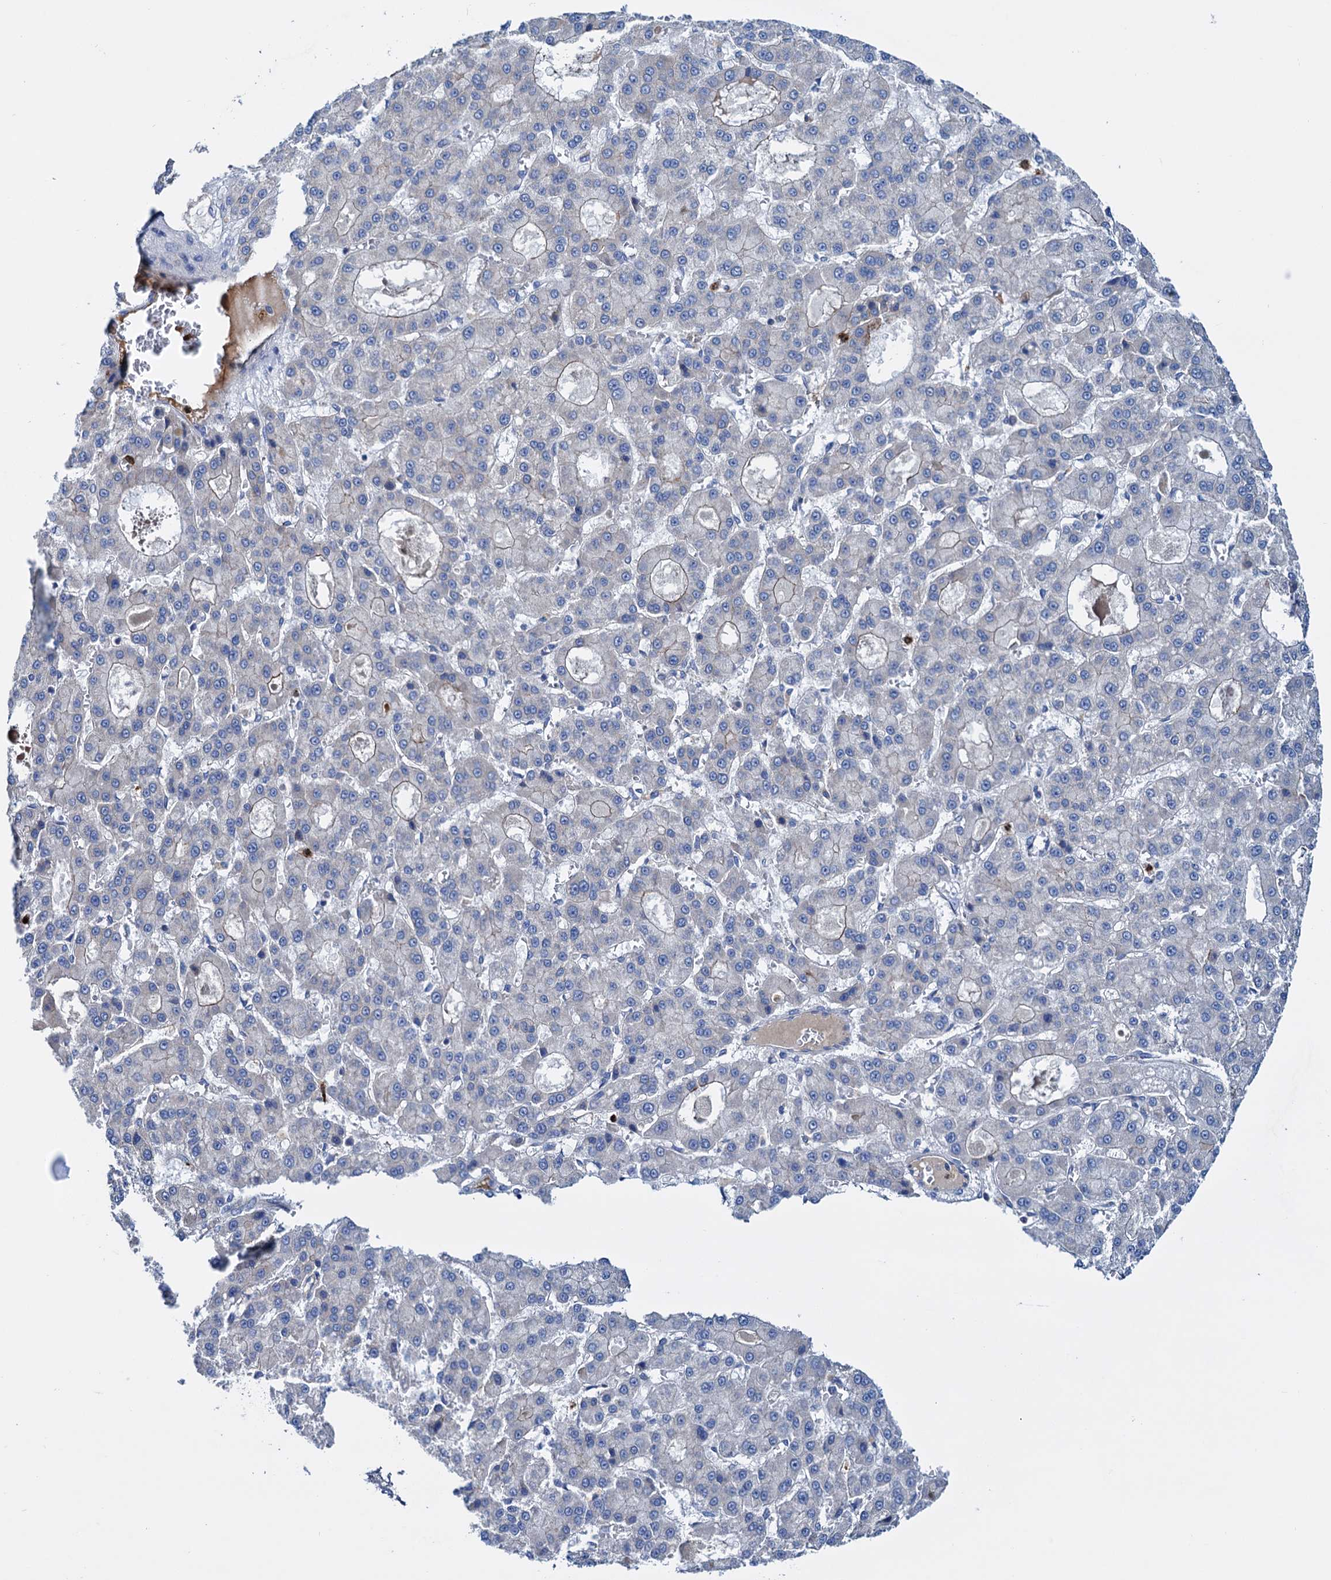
{"staining": {"intensity": "negative", "quantity": "none", "location": "none"}, "tissue": "liver cancer", "cell_type": "Tumor cells", "image_type": "cancer", "snomed": [{"axis": "morphology", "description": "Carcinoma, Hepatocellular, NOS"}, {"axis": "topography", "description": "Liver"}], "caption": "Immunohistochemistry micrograph of neoplastic tissue: hepatocellular carcinoma (liver) stained with DAB displays no significant protein positivity in tumor cells.", "gene": "RASSF9", "patient": {"sex": "male", "age": 70}}